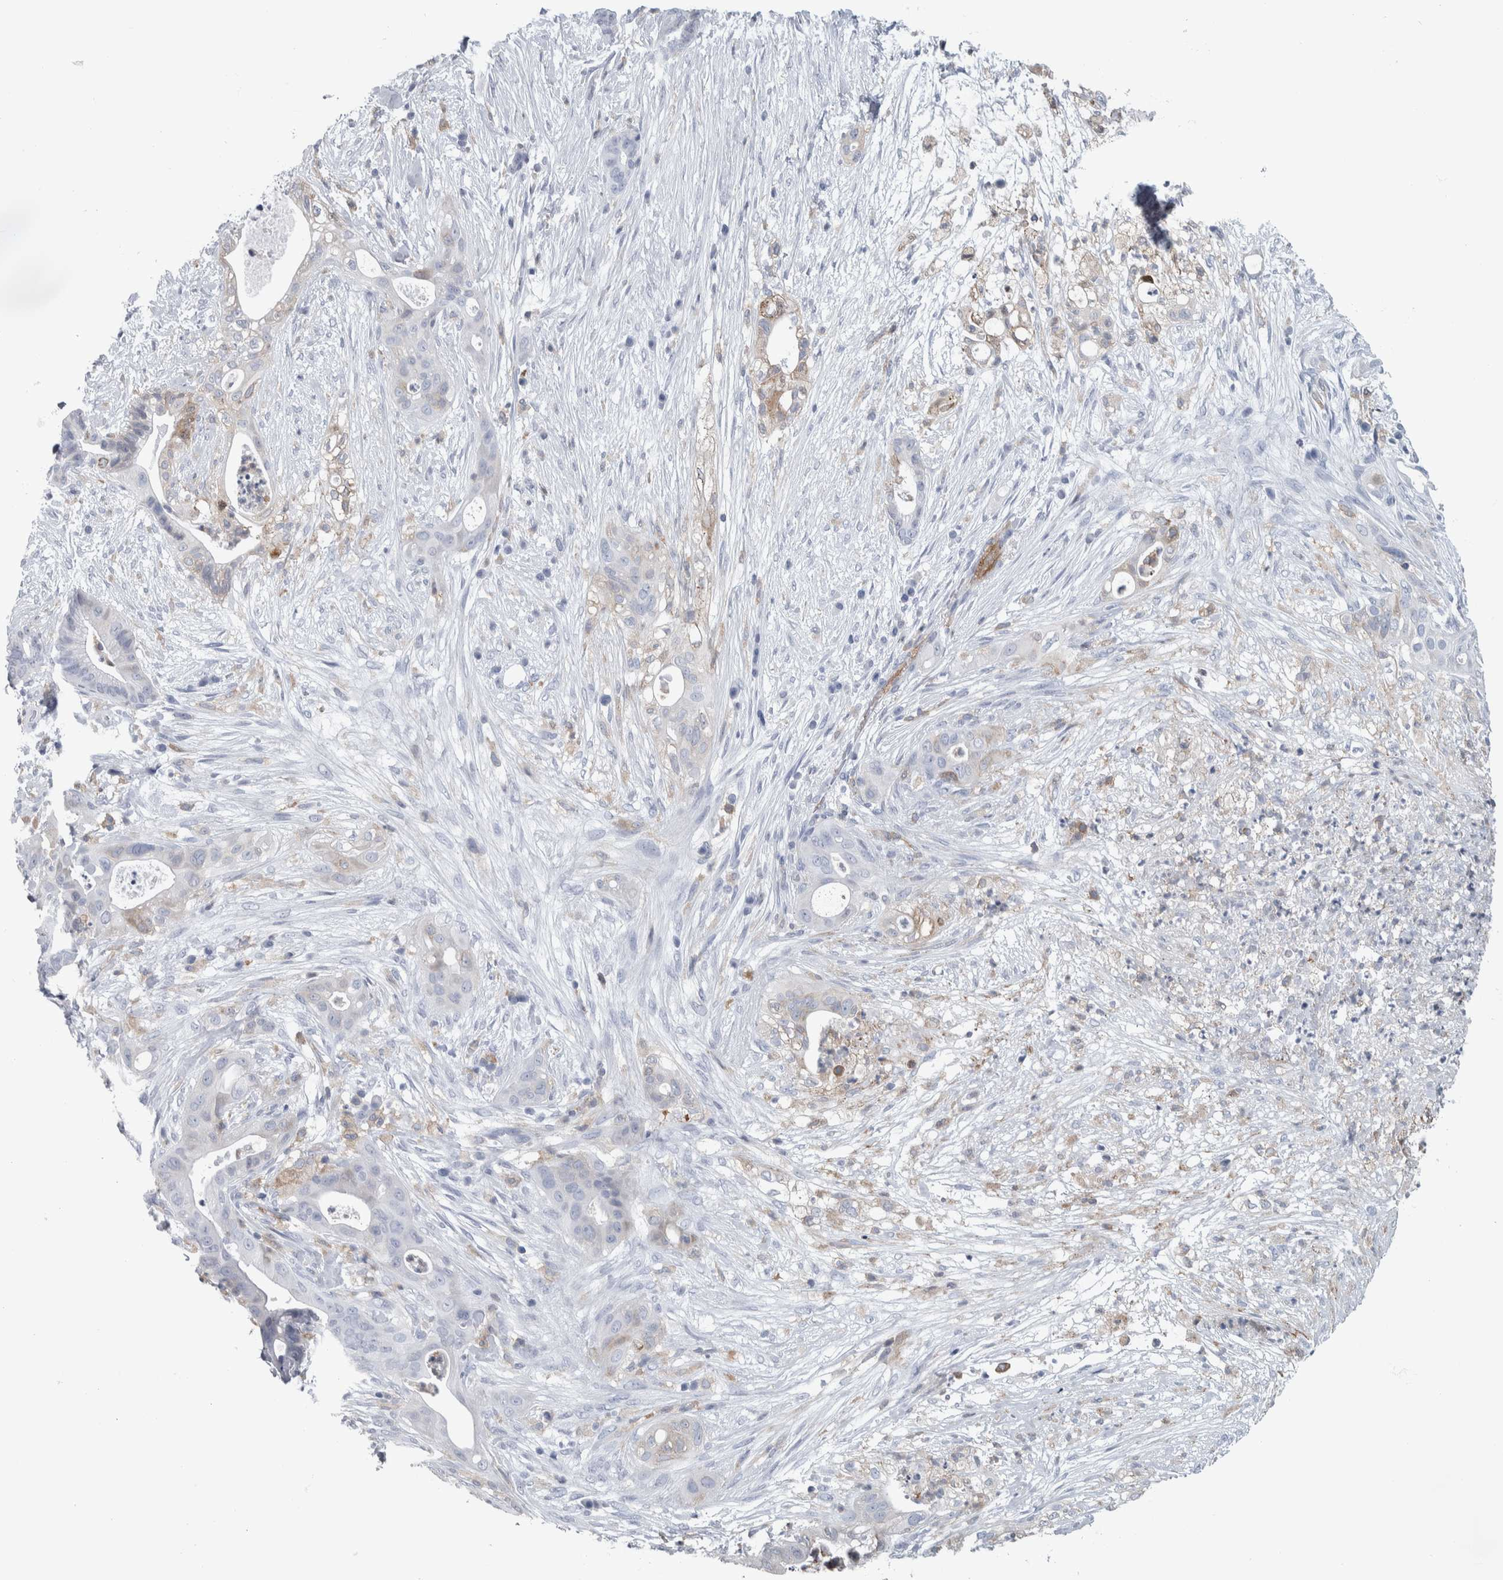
{"staining": {"intensity": "negative", "quantity": "none", "location": "none"}, "tissue": "pancreatic cancer", "cell_type": "Tumor cells", "image_type": "cancer", "snomed": [{"axis": "morphology", "description": "Adenocarcinoma, NOS"}, {"axis": "topography", "description": "Pancreas"}], "caption": "A high-resolution image shows immunohistochemistry (IHC) staining of pancreatic cancer (adenocarcinoma), which displays no significant positivity in tumor cells.", "gene": "SKAP2", "patient": {"sex": "male", "age": 58}}